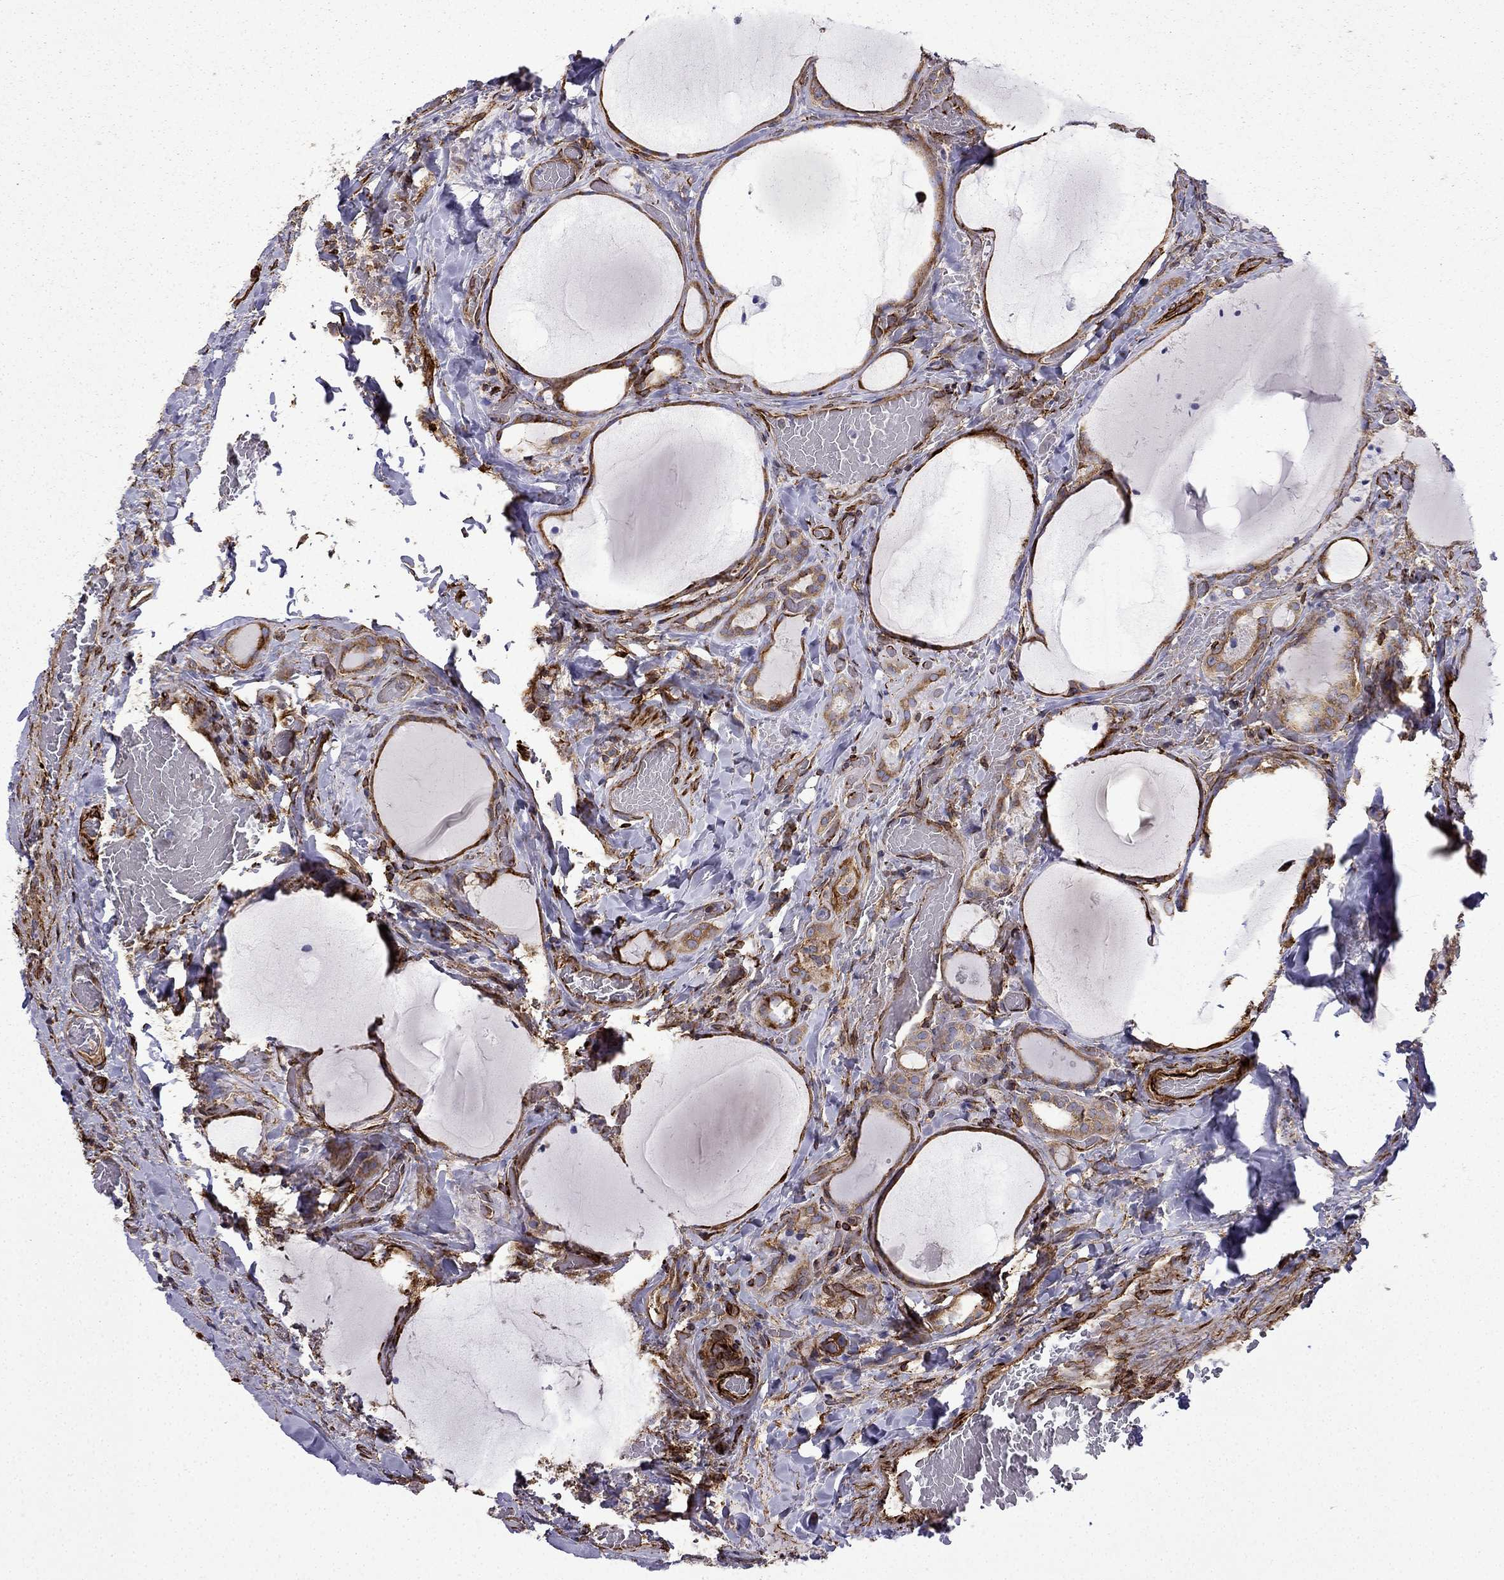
{"staining": {"intensity": "strong", "quantity": ">75%", "location": "cytoplasmic/membranous"}, "tissue": "thyroid cancer", "cell_type": "Tumor cells", "image_type": "cancer", "snomed": [{"axis": "morphology", "description": "Papillary adenocarcinoma, NOS"}, {"axis": "topography", "description": "Thyroid gland"}], "caption": "IHC image of neoplastic tissue: thyroid cancer (papillary adenocarcinoma) stained using immunohistochemistry (IHC) reveals high levels of strong protein expression localized specifically in the cytoplasmic/membranous of tumor cells, appearing as a cytoplasmic/membranous brown color.", "gene": "MAP4", "patient": {"sex": "female", "age": 39}}